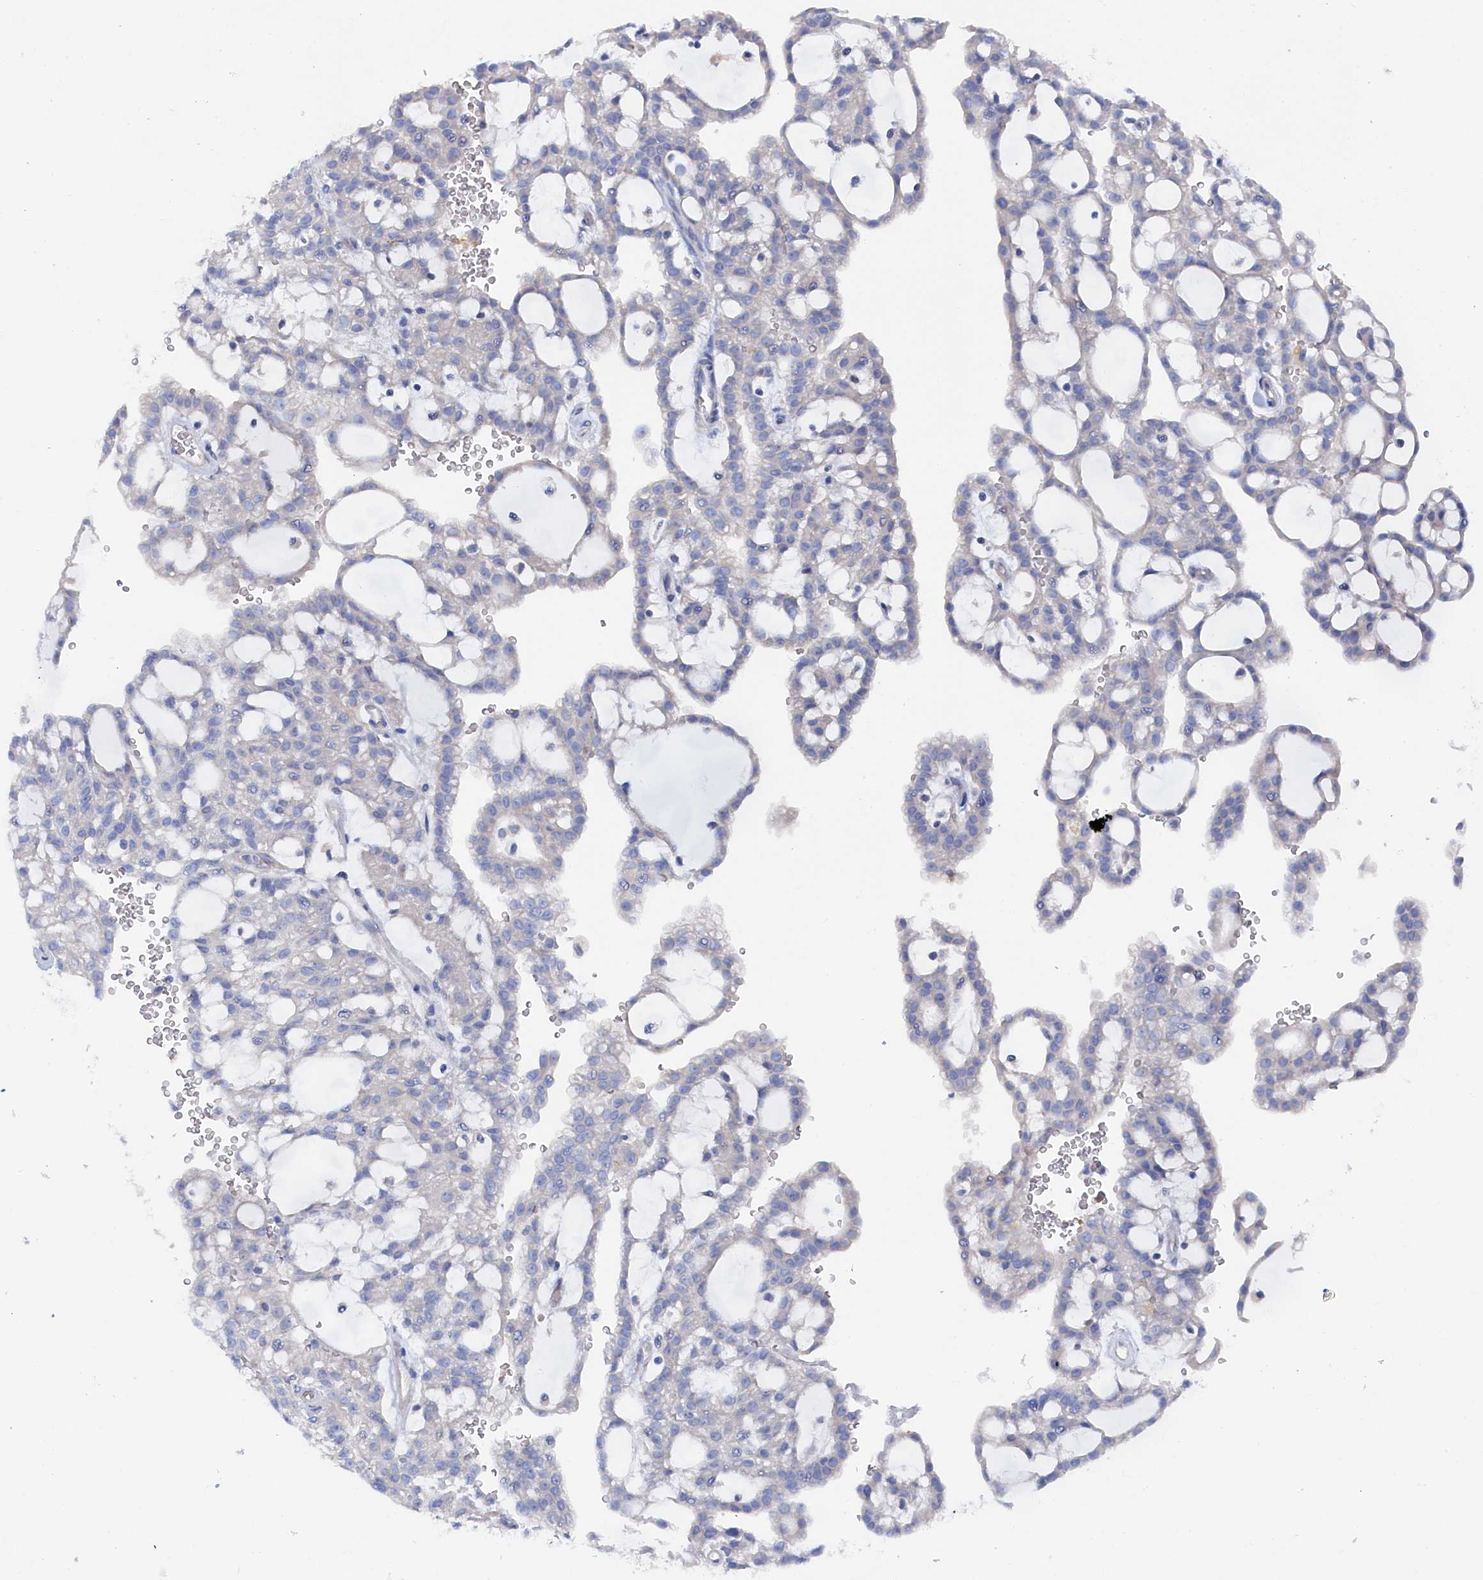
{"staining": {"intensity": "negative", "quantity": "none", "location": "none"}, "tissue": "renal cancer", "cell_type": "Tumor cells", "image_type": "cancer", "snomed": [{"axis": "morphology", "description": "Adenocarcinoma, NOS"}, {"axis": "topography", "description": "Kidney"}], "caption": "Renal cancer stained for a protein using IHC reveals no positivity tumor cells.", "gene": "TMOD2", "patient": {"sex": "male", "age": 63}}